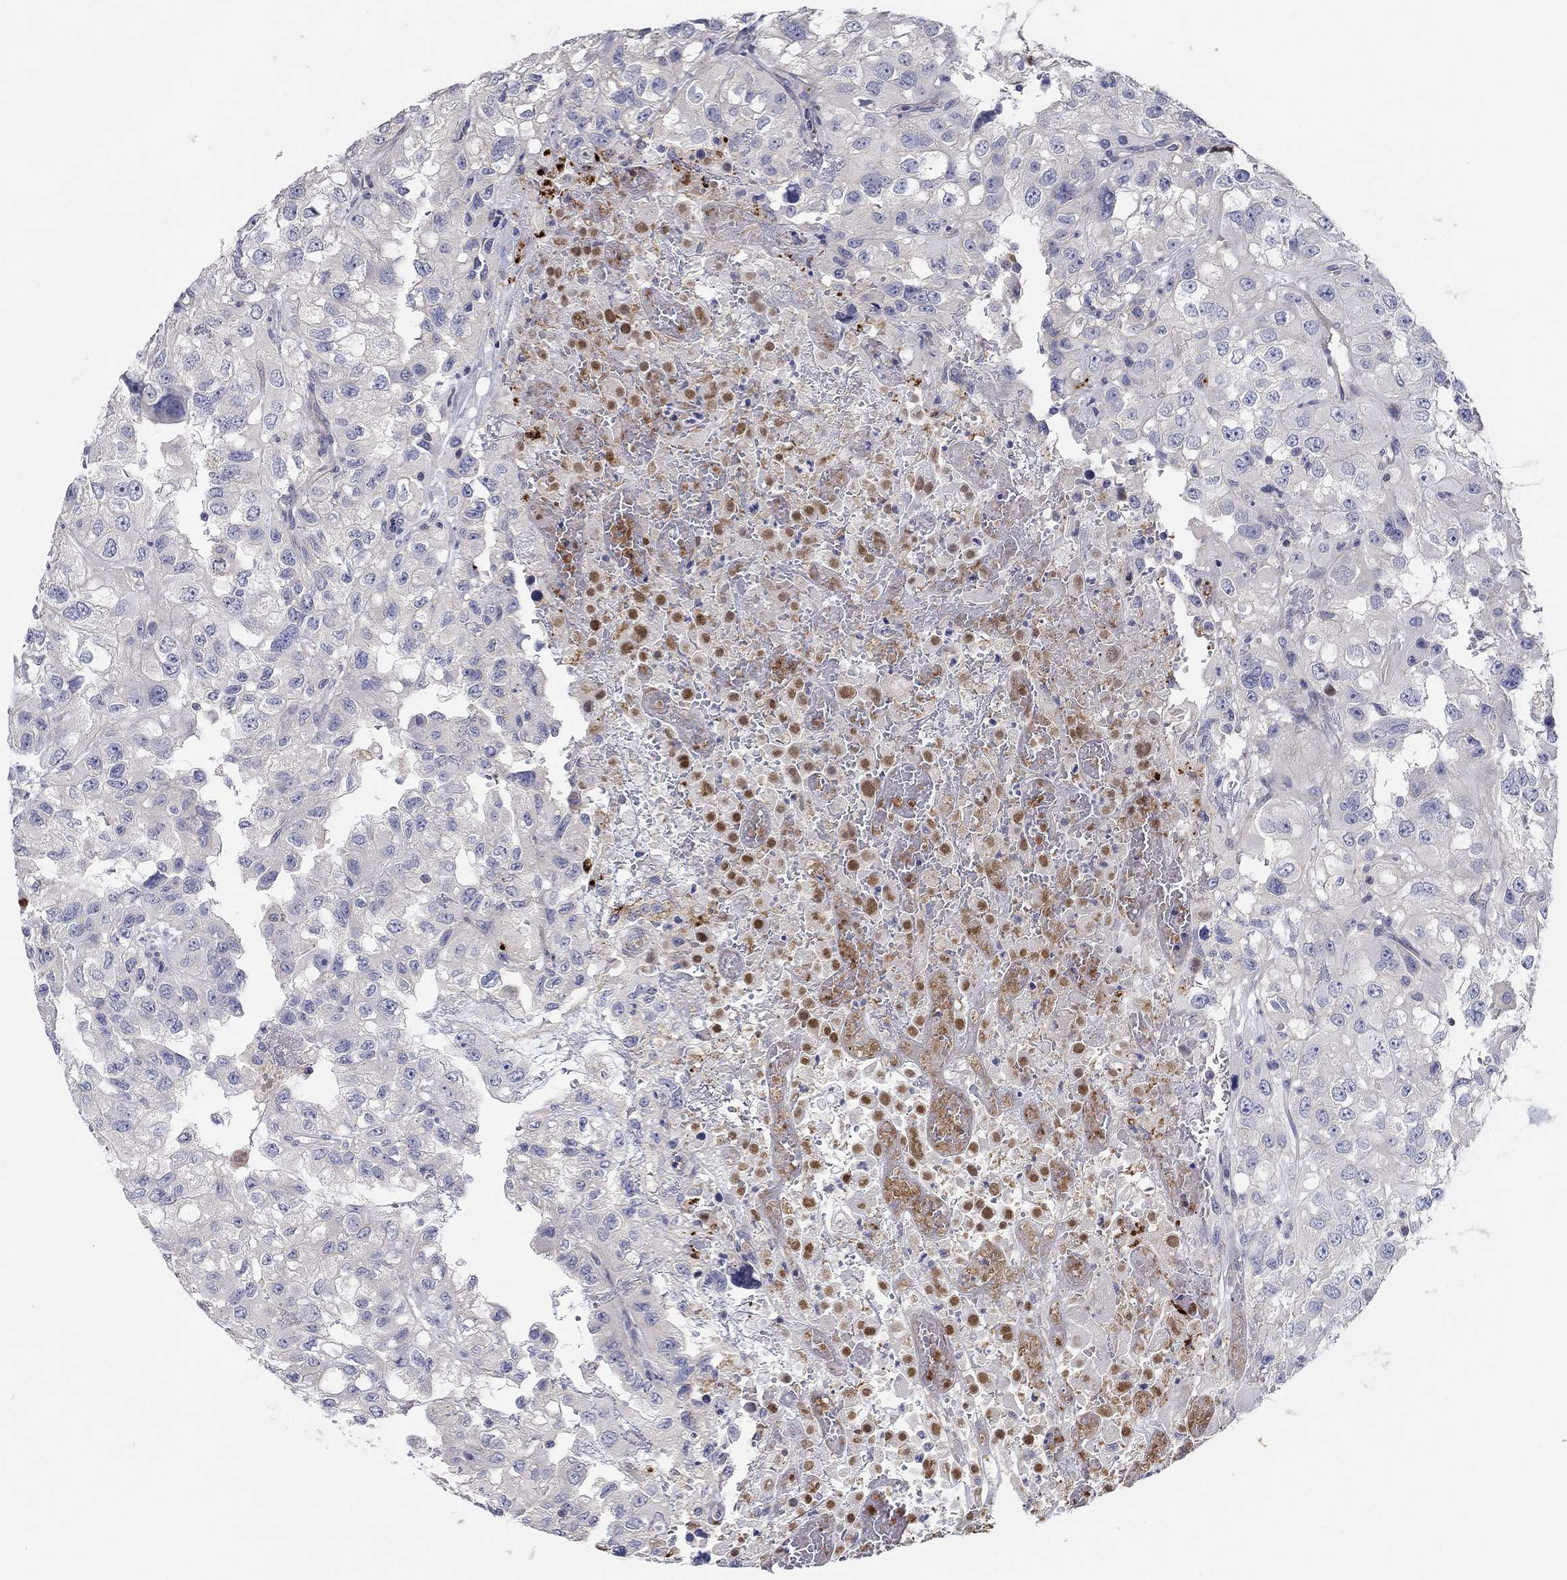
{"staining": {"intensity": "negative", "quantity": "none", "location": "none"}, "tissue": "renal cancer", "cell_type": "Tumor cells", "image_type": "cancer", "snomed": [{"axis": "morphology", "description": "Adenocarcinoma, NOS"}, {"axis": "topography", "description": "Kidney"}], "caption": "Tumor cells are negative for brown protein staining in renal cancer (adenocarcinoma). (IHC, brightfield microscopy, high magnification).", "gene": "ERMP1", "patient": {"sex": "male", "age": 64}}